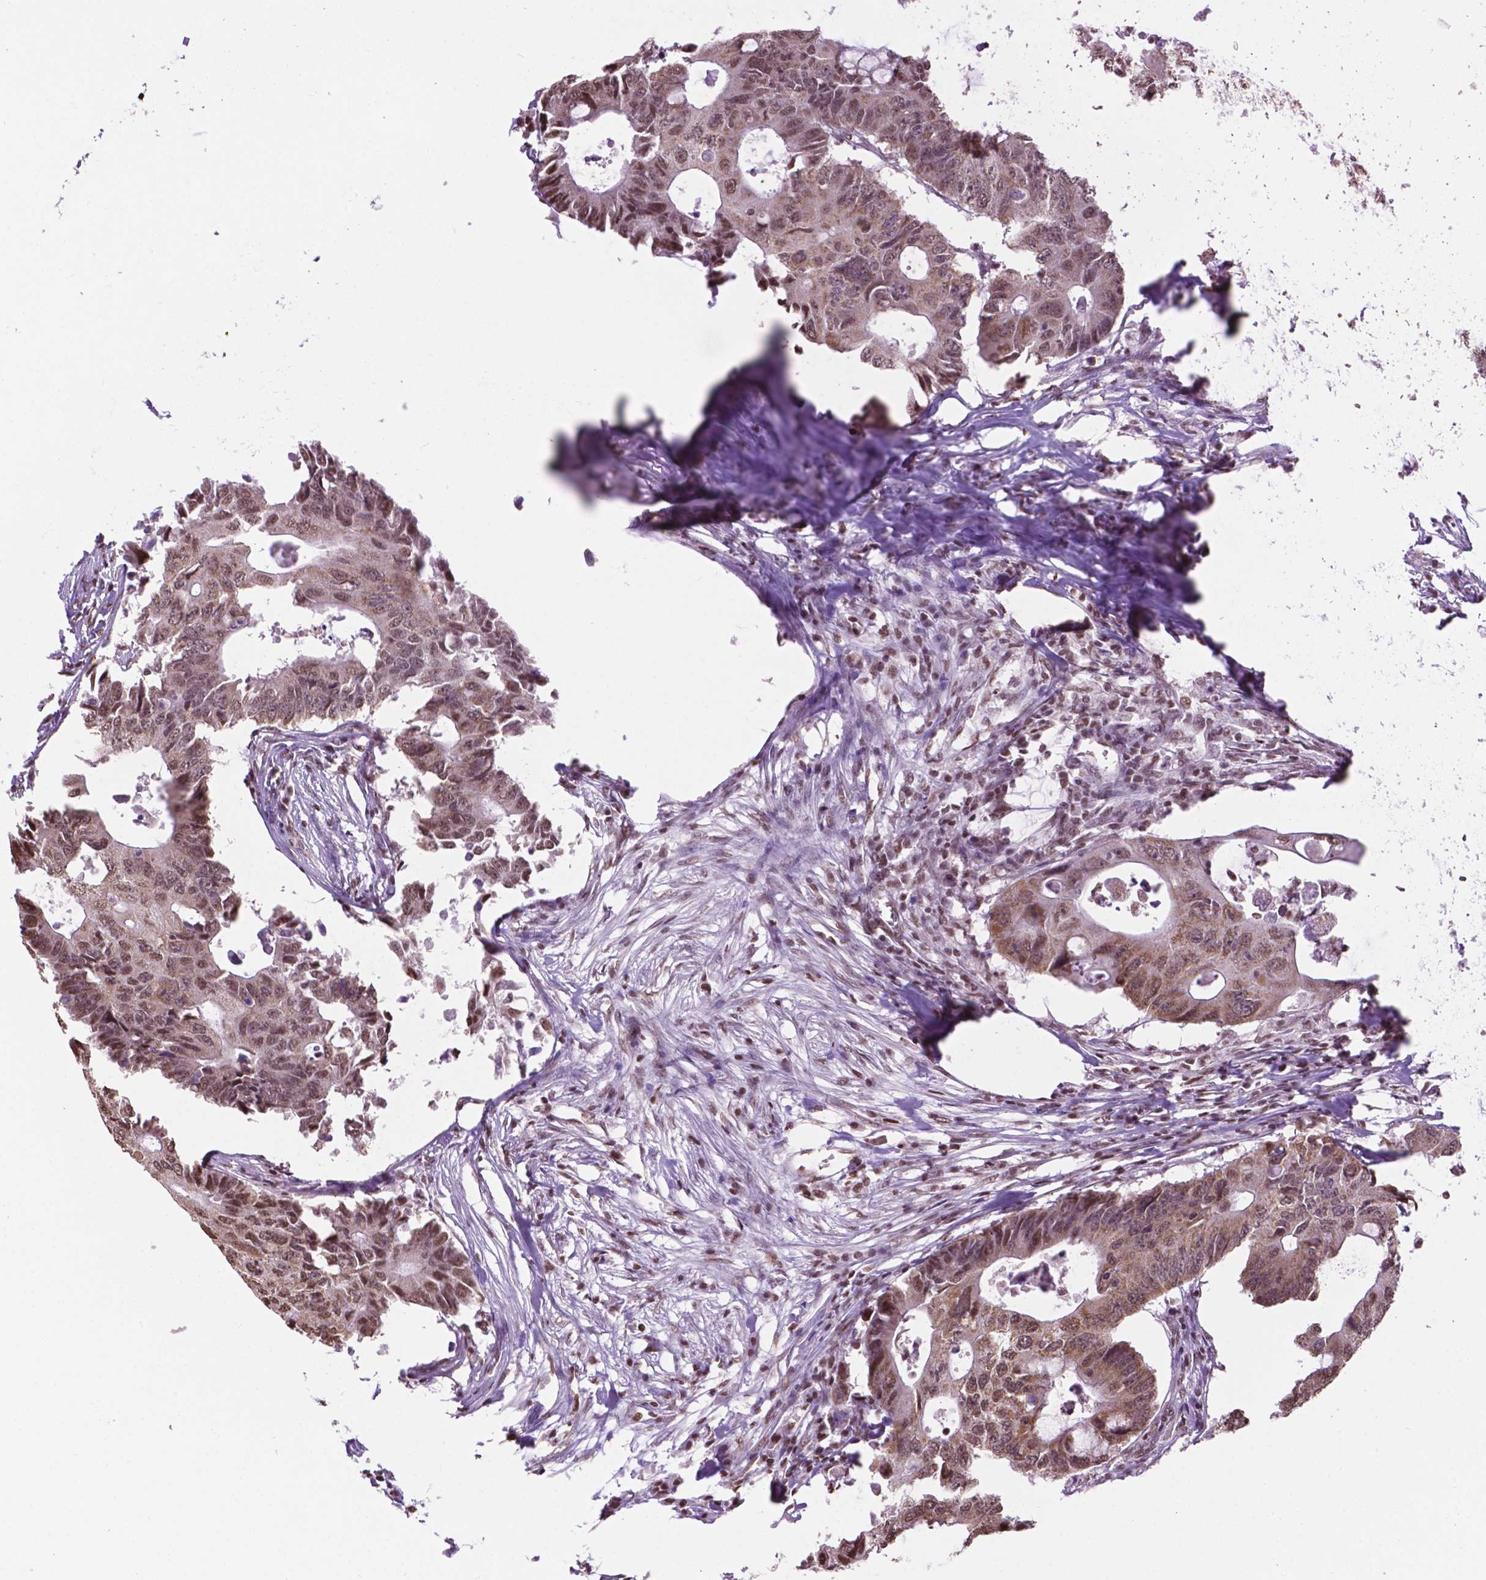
{"staining": {"intensity": "moderate", "quantity": ">75%", "location": "cytoplasmic/membranous,nuclear"}, "tissue": "colorectal cancer", "cell_type": "Tumor cells", "image_type": "cancer", "snomed": [{"axis": "morphology", "description": "Adenocarcinoma, NOS"}, {"axis": "topography", "description": "Colon"}], "caption": "Human colorectal cancer (adenocarcinoma) stained for a protein (brown) exhibits moderate cytoplasmic/membranous and nuclear positive positivity in about >75% of tumor cells.", "gene": "COL23A1", "patient": {"sex": "male", "age": 71}}